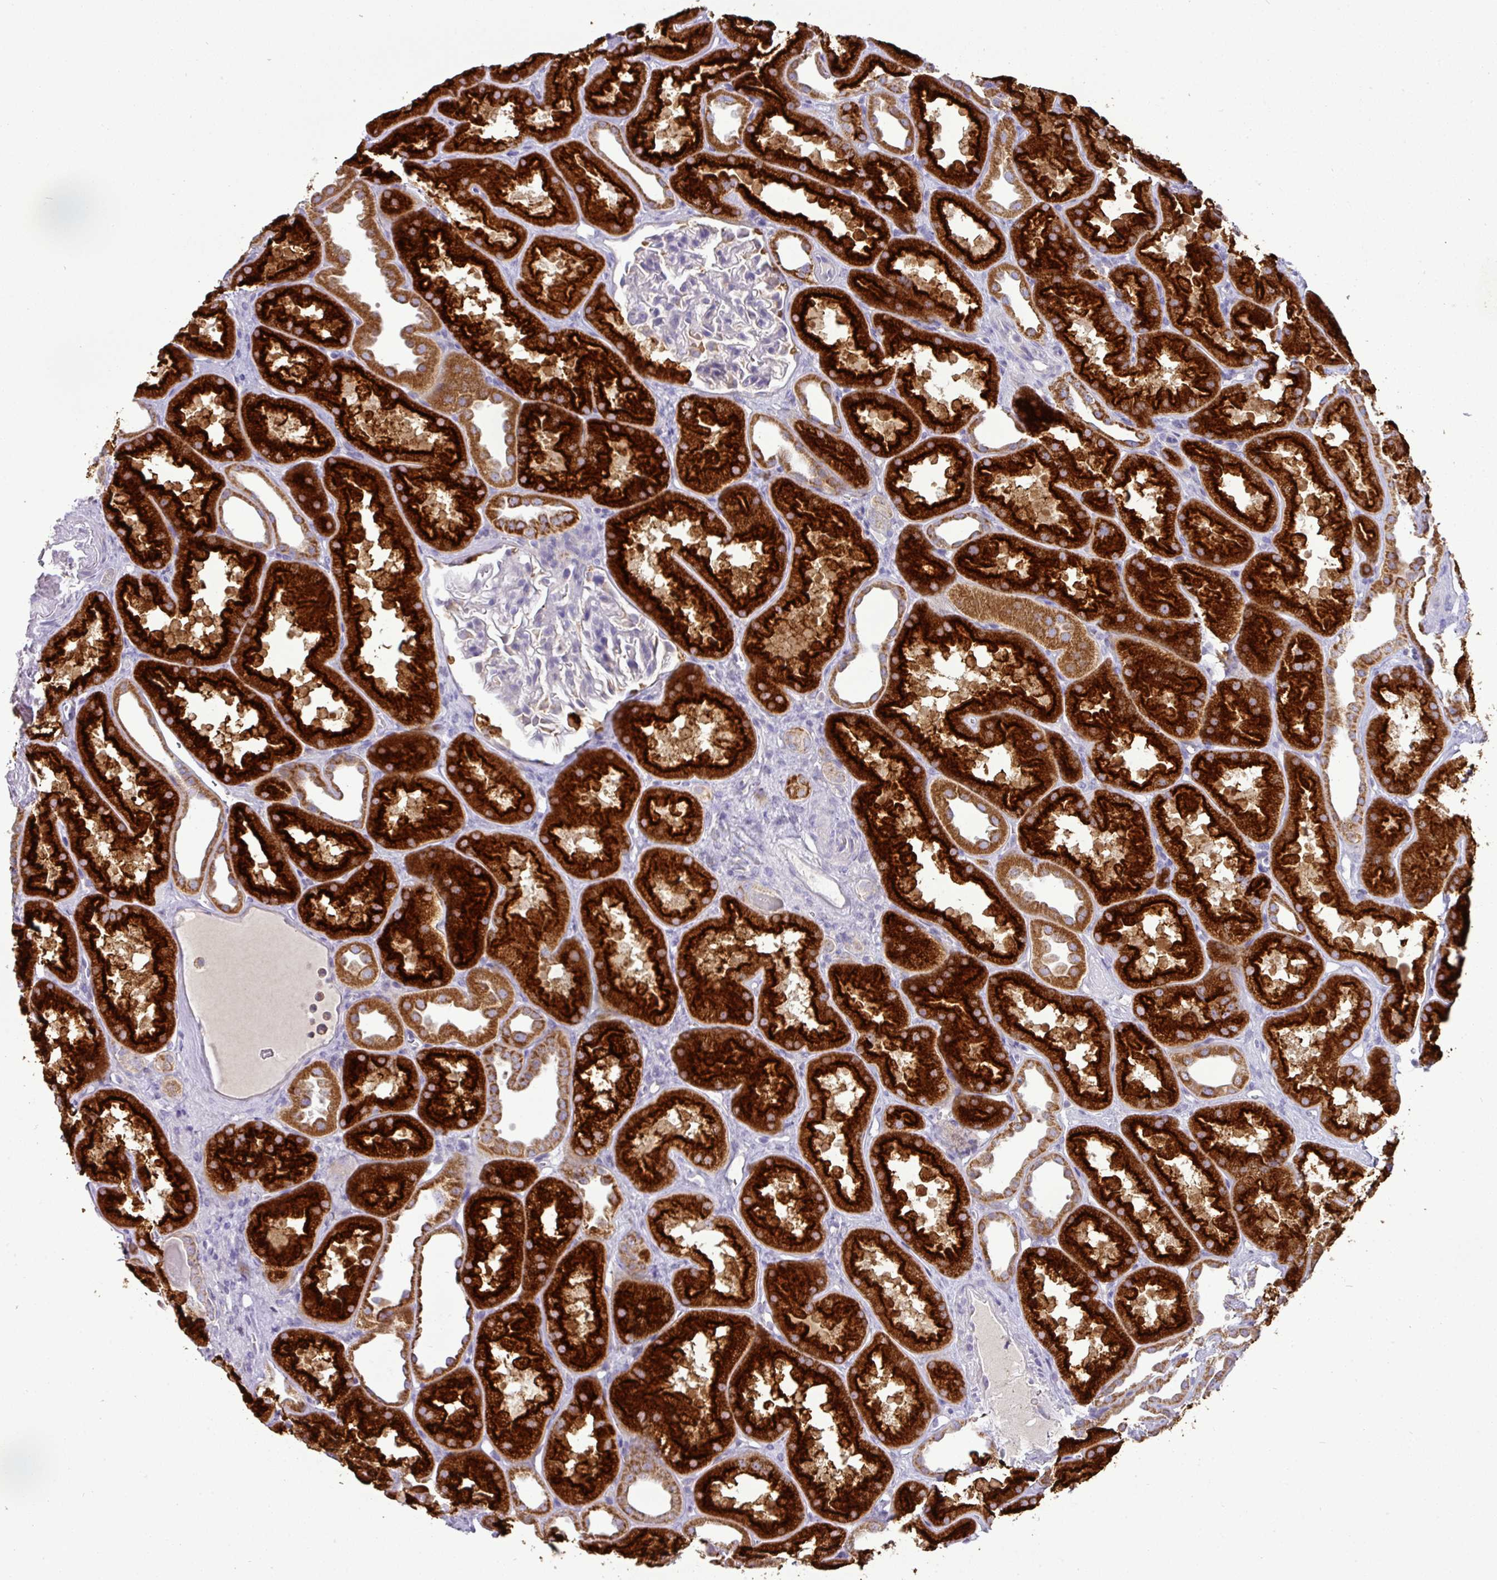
{"staining": {"intensity": "negative", "quantity": "none", "location": "none"}, "tissue": "kidney", "cell_type": "Cells in glomeruli", "image_type": "normal", "snomed": [{"axis": "morphology", "description": "Normal tissue, NOS"}, {"axis": "topography", "description": "Kidney"}], "caption": "Immunohistochemistry micrograph of normal kidney: kidney stained with DAB (3,3'-diaminobenzidine) shows no significant protein positivity in cells in glomeruli. (Brightfield microscopy of DAB immunohistochemistry at high magnification).", "gene": "TRAPPC1", "patient": {"sex": "male", "age": 61}}